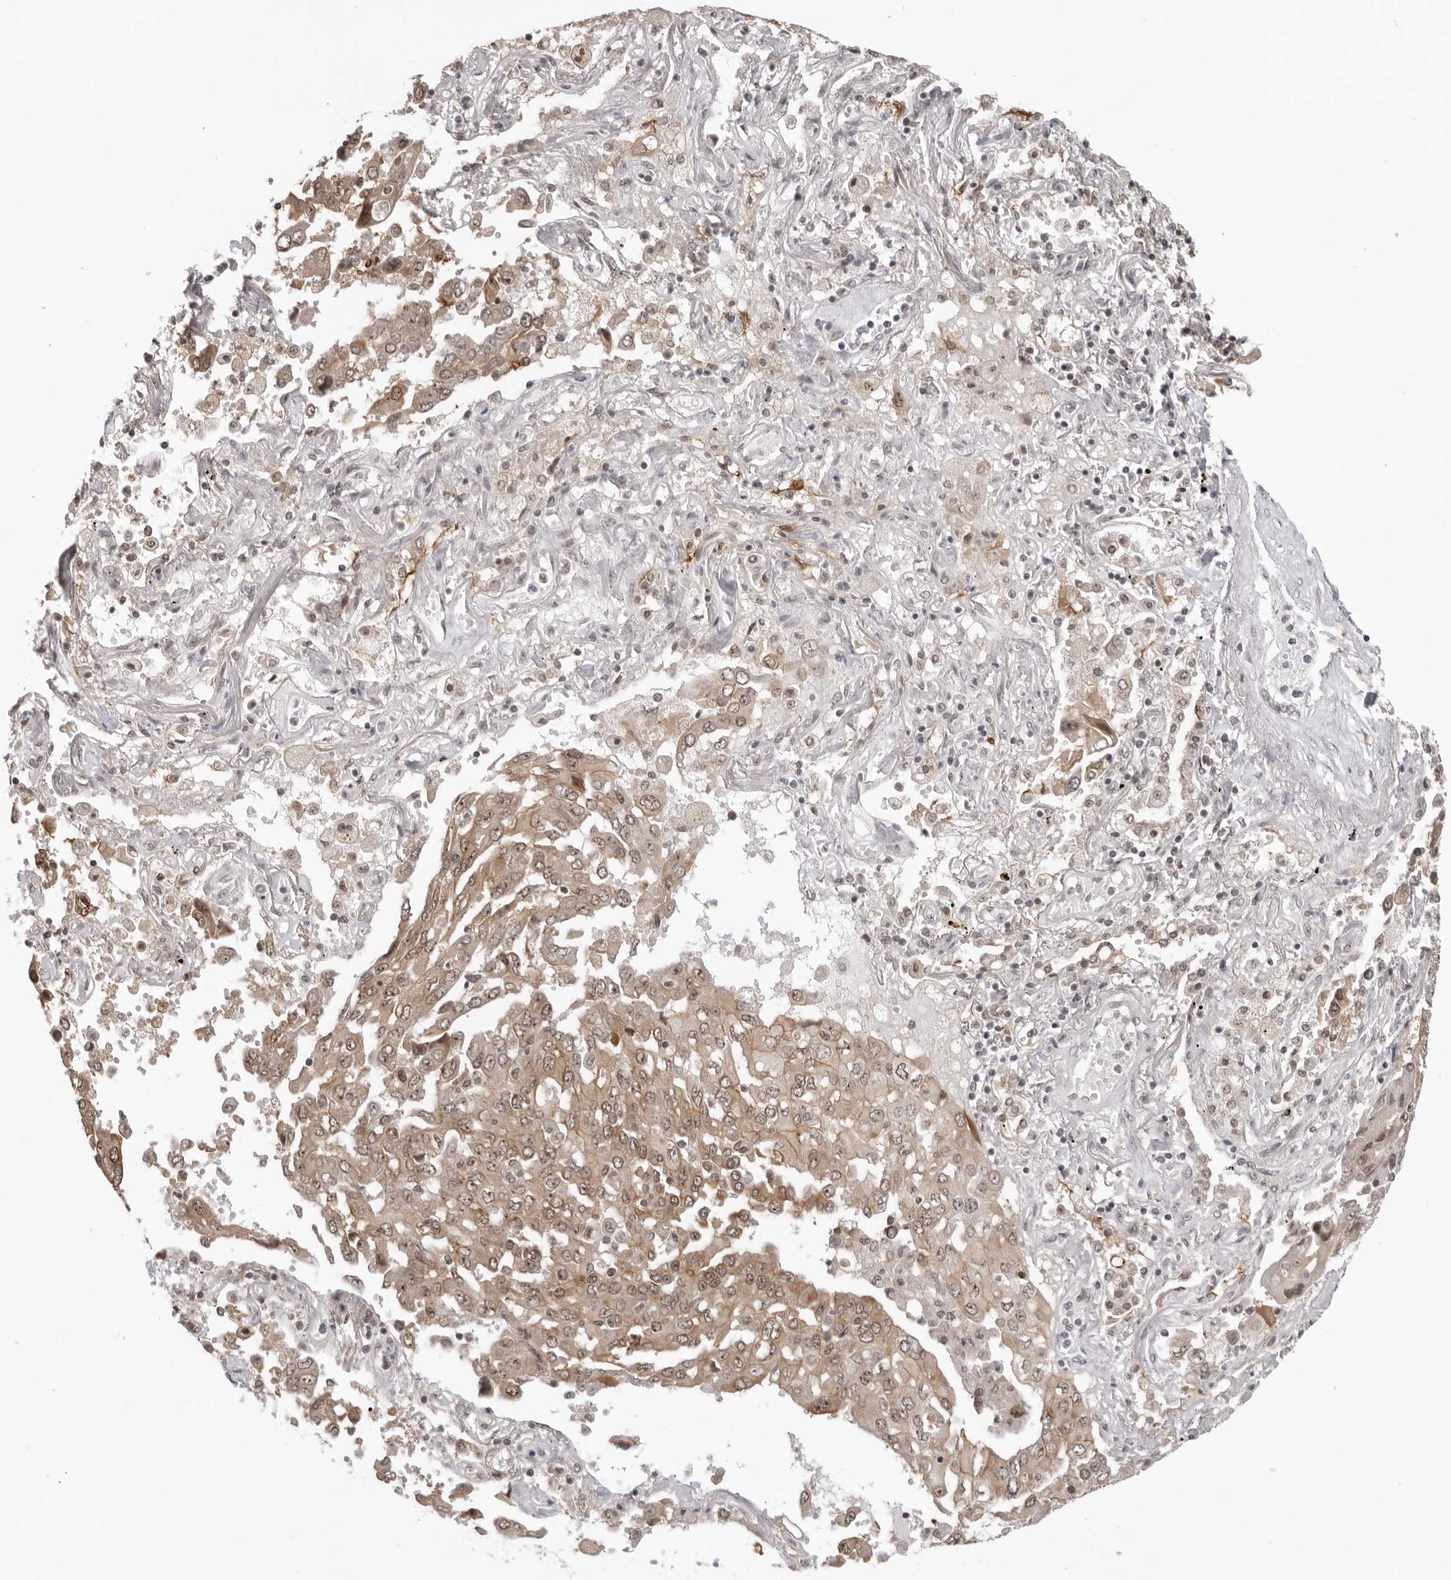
{"staining": {"intensity": "moderate", "quantity": ">75%", "location": "cytoplasmic/membranous,nuclear"}, "tissue": "lung cancer", "cell_type": "Tumor cells", "image_type": "cancer", "snomed": [{"axis": "morphology", "description": "Adenocarcinoma, NOS"}, {"axis": "topography", "description": "Lung"}], "caption": "Lung cancer (adenocarcinoma) was stained to show a protein in brown. There is medium levels of moderate cytoplasmic/membranous and nuclear staining in approximately >75% of tumor cells.", "gene": "EXOSC10", "patient": {"sex": "female", "age": 65}}